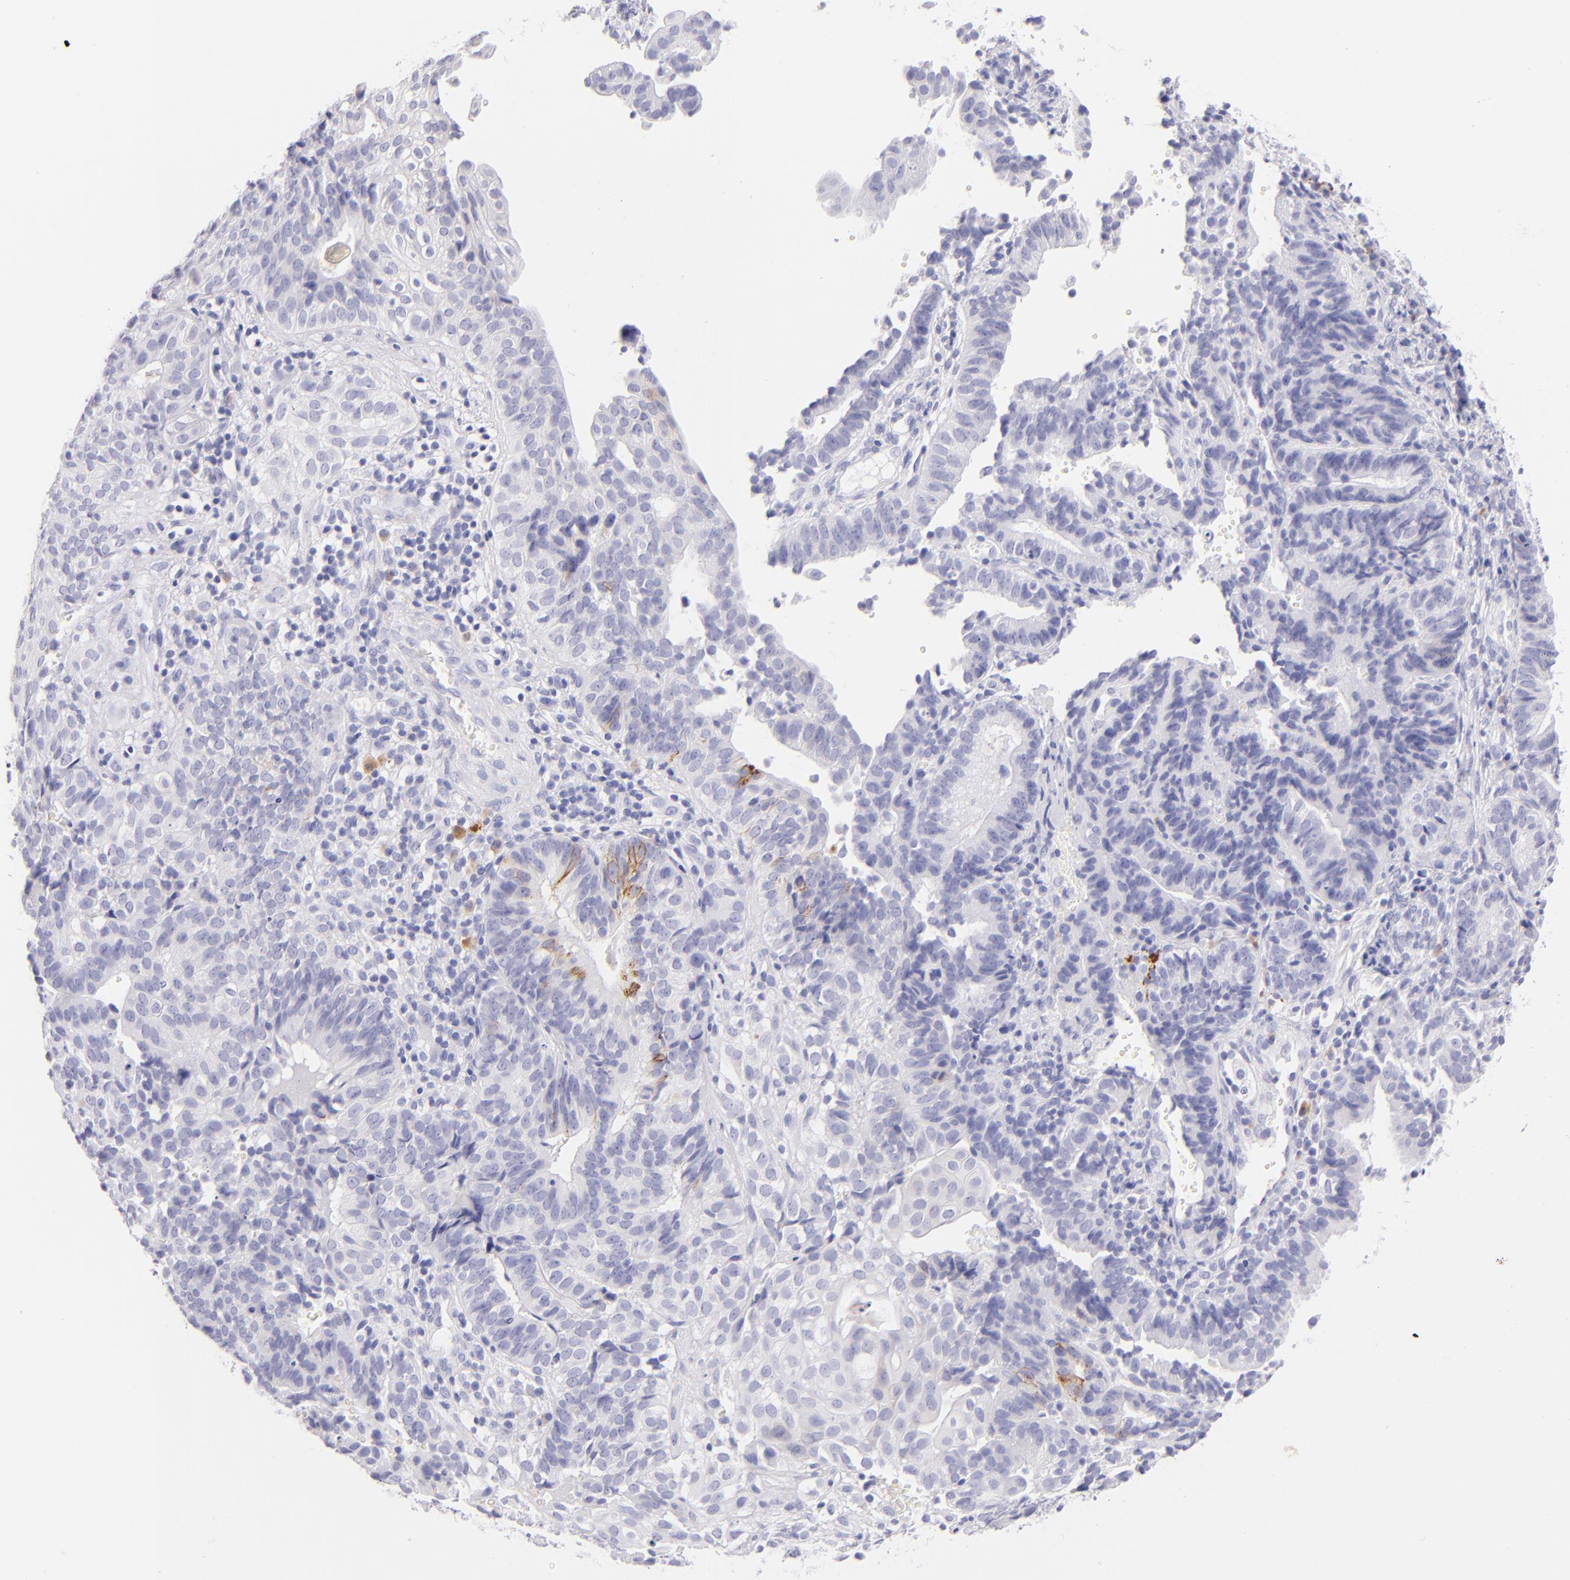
{"staining": {"intensity": "moderate", "quantity": "<25%", "location": "cytoplasmic/membranous"}, "tissue": "cervical cancer", "cell_type": "Tumor cells", "image_type": "cancer", "snomed": [{"axis": "morphology", "description": "Adenocarcinoma, NOS"}, {"axis": "topography", "description": "Cervix"}], "caption": "Immunohistochemical staining of human cervical cancer (adenocarcinoma) shows moderate cytoplasmic/membranous protein positivity in about <25% of tumor cells.", "gene": "SDC1", "patient": {"sex": "female", "age": 60}}